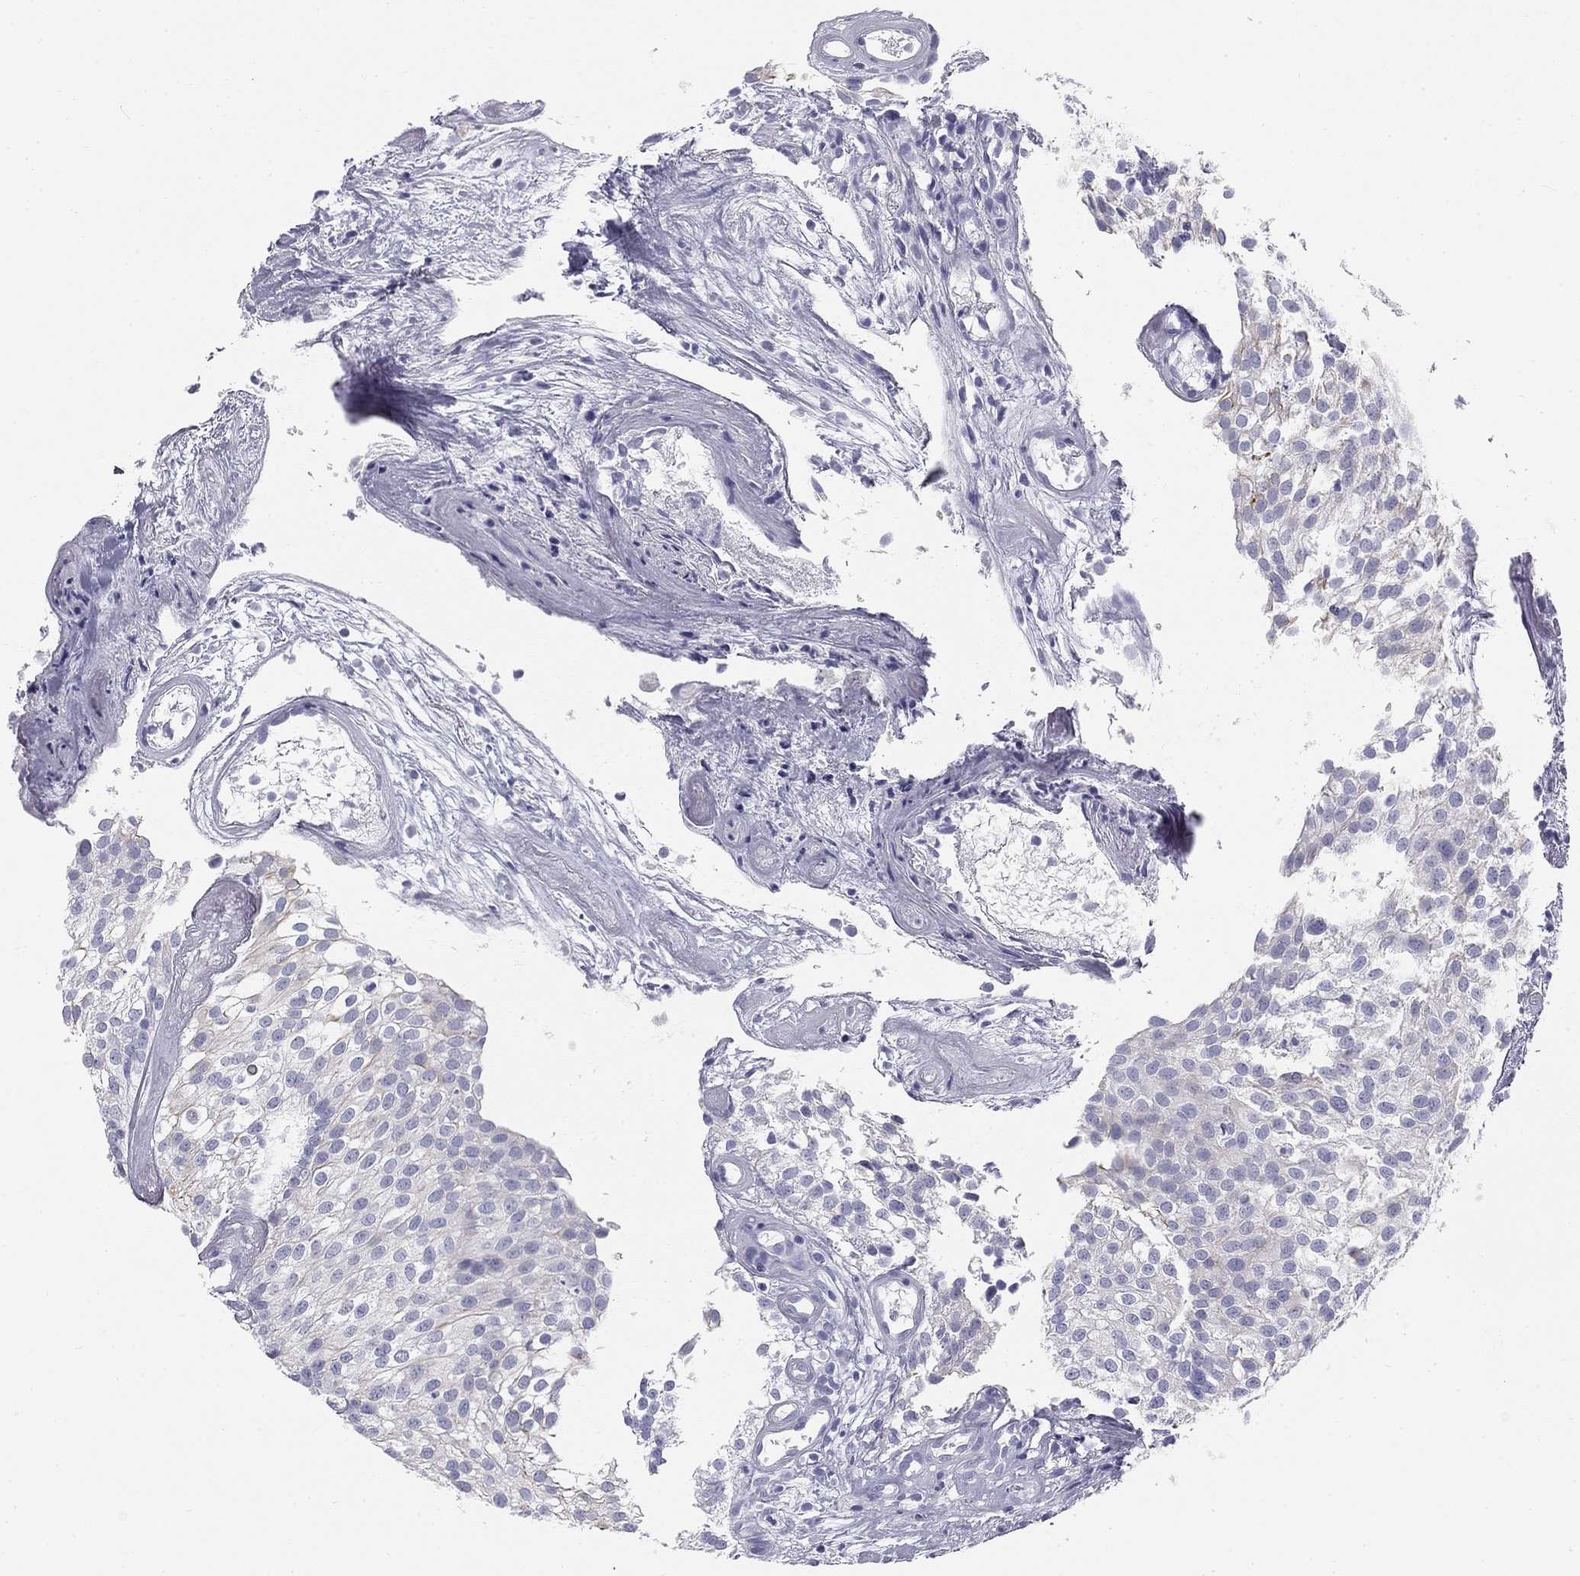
{"staining": {"intensity": "moderate", "quantity": "<25%", "location": "cytoplasmic/membranous"}, "tissue": "urothelial cancer", "cell_type": "Tumor cells", "image_type": "cancer", "snomed": [{"axis": "morphology", "description": "Urothelial carcinoma, High grade"}, {"axis": "topography", "description": "Urinary bladder"}], "caption": "Immunohistochemical staining of human urothelial cancer displays low levels of moderate cytoplasmic/membranous protein positivity in about <25% of tumor cells. (DAB (3,3'-diaminobenzidine) IHC, brown staining for protein, blue staining for nuclei).", "gene": "SULT2B1", "patient": {"sex": "female", "age": 79}}